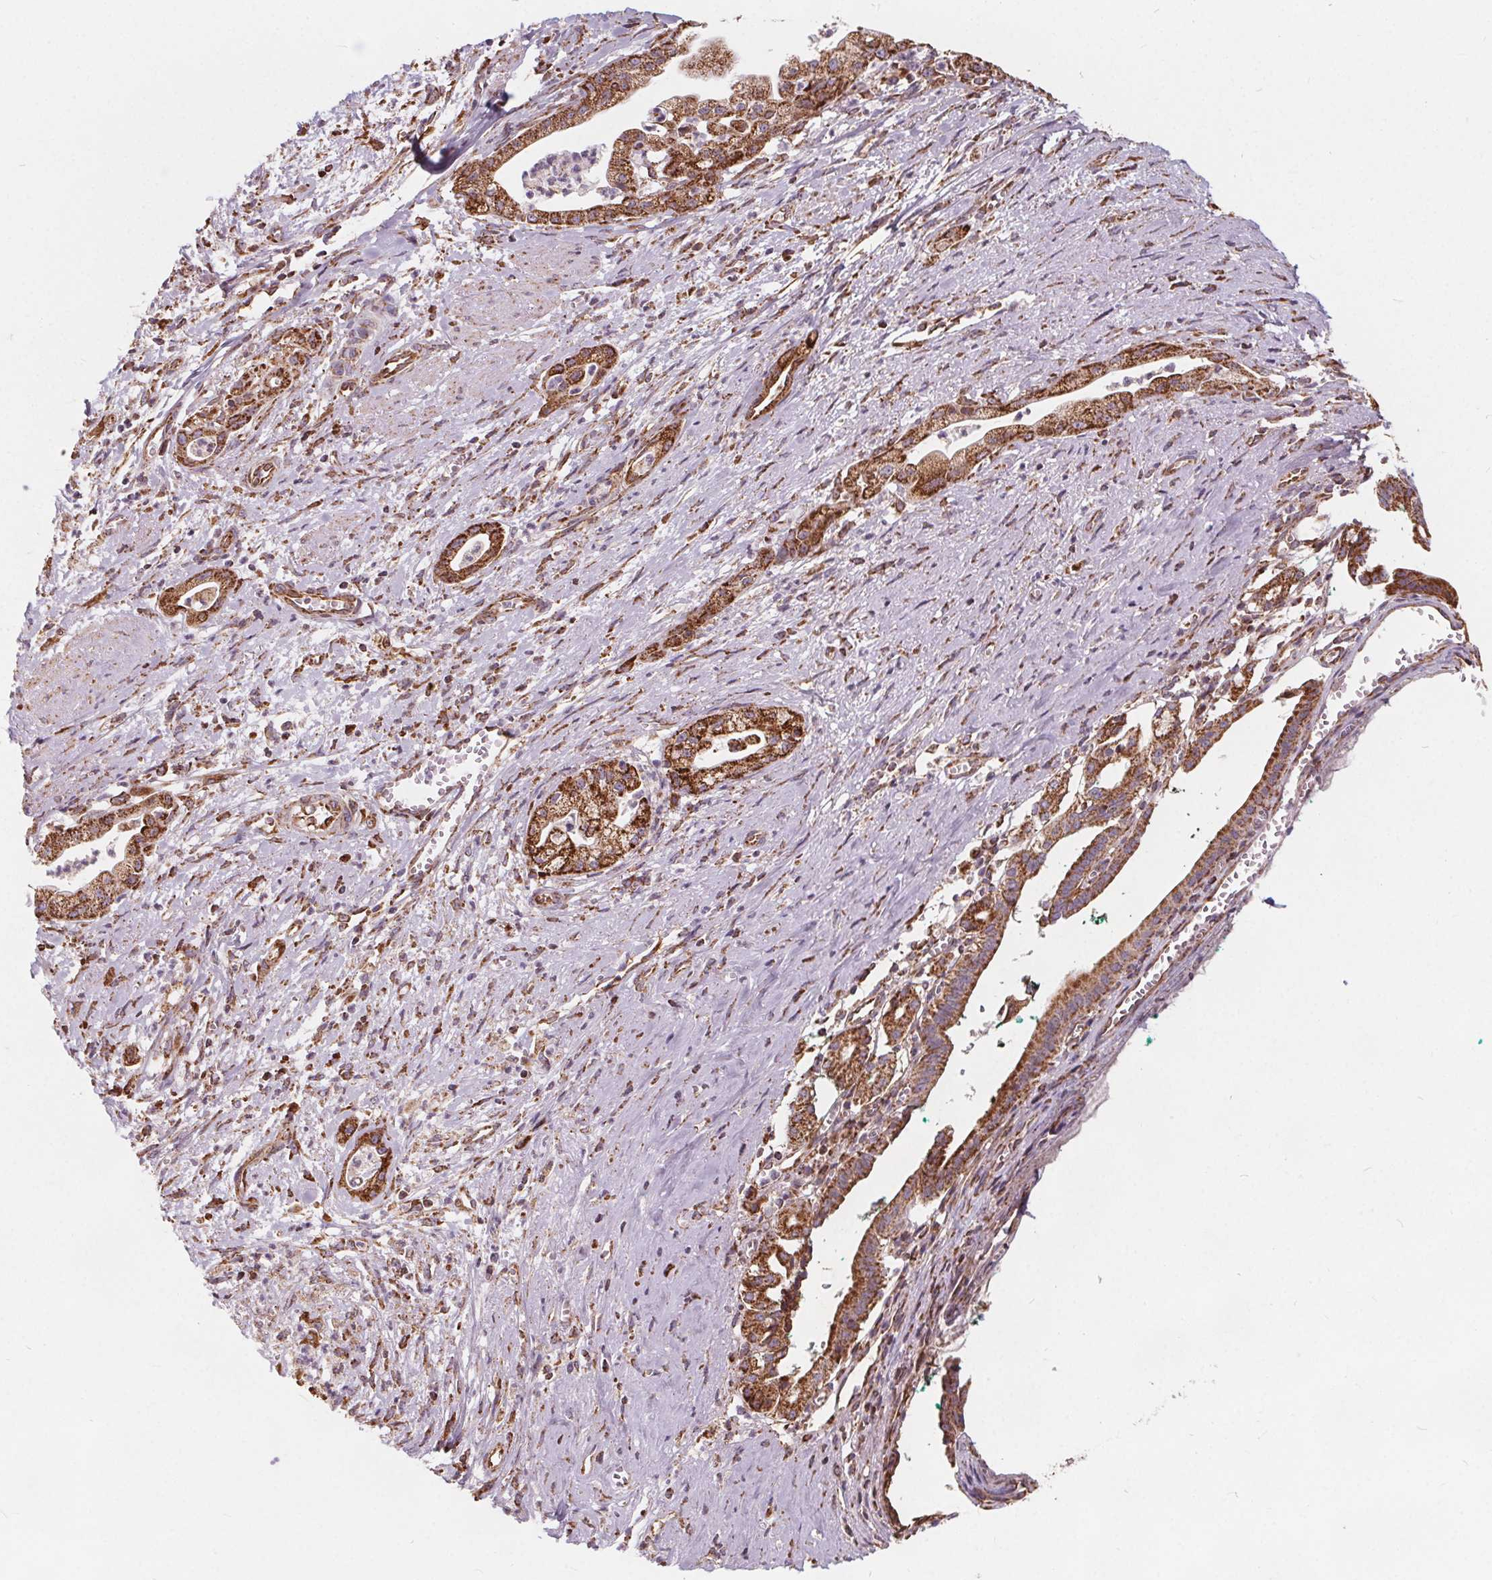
{"staining": {"intensity": "strong", "quantity": ">75%", "location": "cytoplasmic/membranous"}, "tissue": "pancreatic cancer", "cell_type": "Tumor cells", "image_type": "cancer", "snomed": [{"axis": "morphology", "description": "Normal tissue, NOS"}, {"axis": "morphology", "description": "Adenocarcinoma, NOS"}, {"axis": "topography", "description": "Lymph node"}, {"axis": "topography", "description": "Pancreas"}], "caption": "Immunohistochemical staining of human pancreatic cancer (adenocarcinoma) demonstrates high levels of strong cytoplasmic/membranous positivity in approximately >75% of tumor cells. The staining is performed using DAB (3,3'-diaminobenzidine) brown chromogen to label protein expression. The nuclei are counter-stained blue using hematoxylin.", "gene": "PLSCR3", "patient": {"sex": "female", "age": 58}}